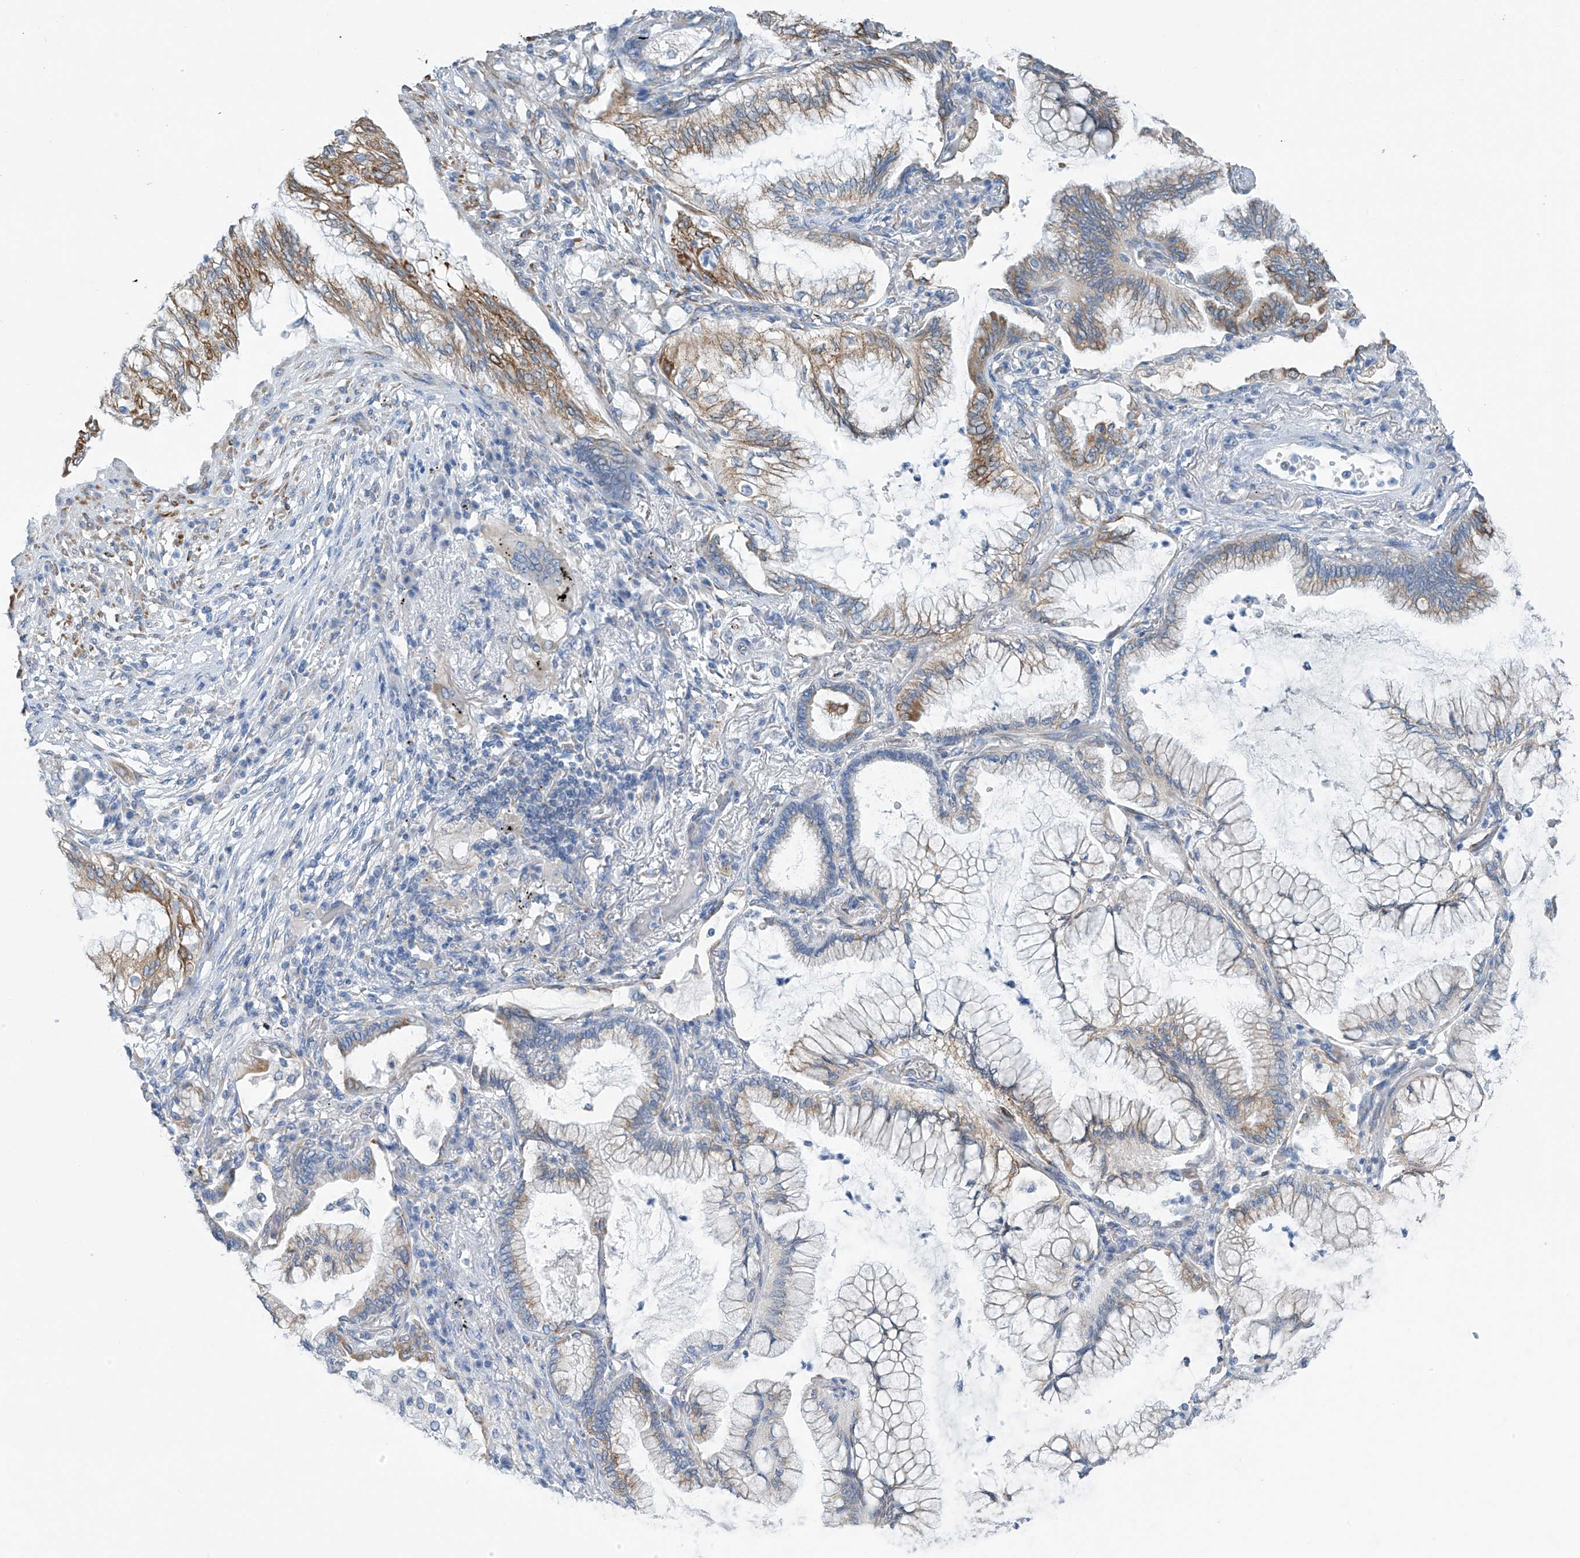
{"staining": {"intensity": "moderate", "quantity": "25%-75%", "location": "cytoplasmic/membranous"}, "tissue": "lung cancer", "cell_type": "Tumor cells", "image_type": "cancer", "snomed": [{"axis": "morphology", "description": "Adenocarcinoma, NOS"}, {"axis": "topography", "description": "Lung"}], "caption": "Immunohistochemical staining of human lung adenocarcinoma displays medium levels of moderate cytoplasmic/membranous staining in approximately 25%-75% of tumor cells.", "gene": "RCN2", "patient": {"sex": "female", "age": 70}}